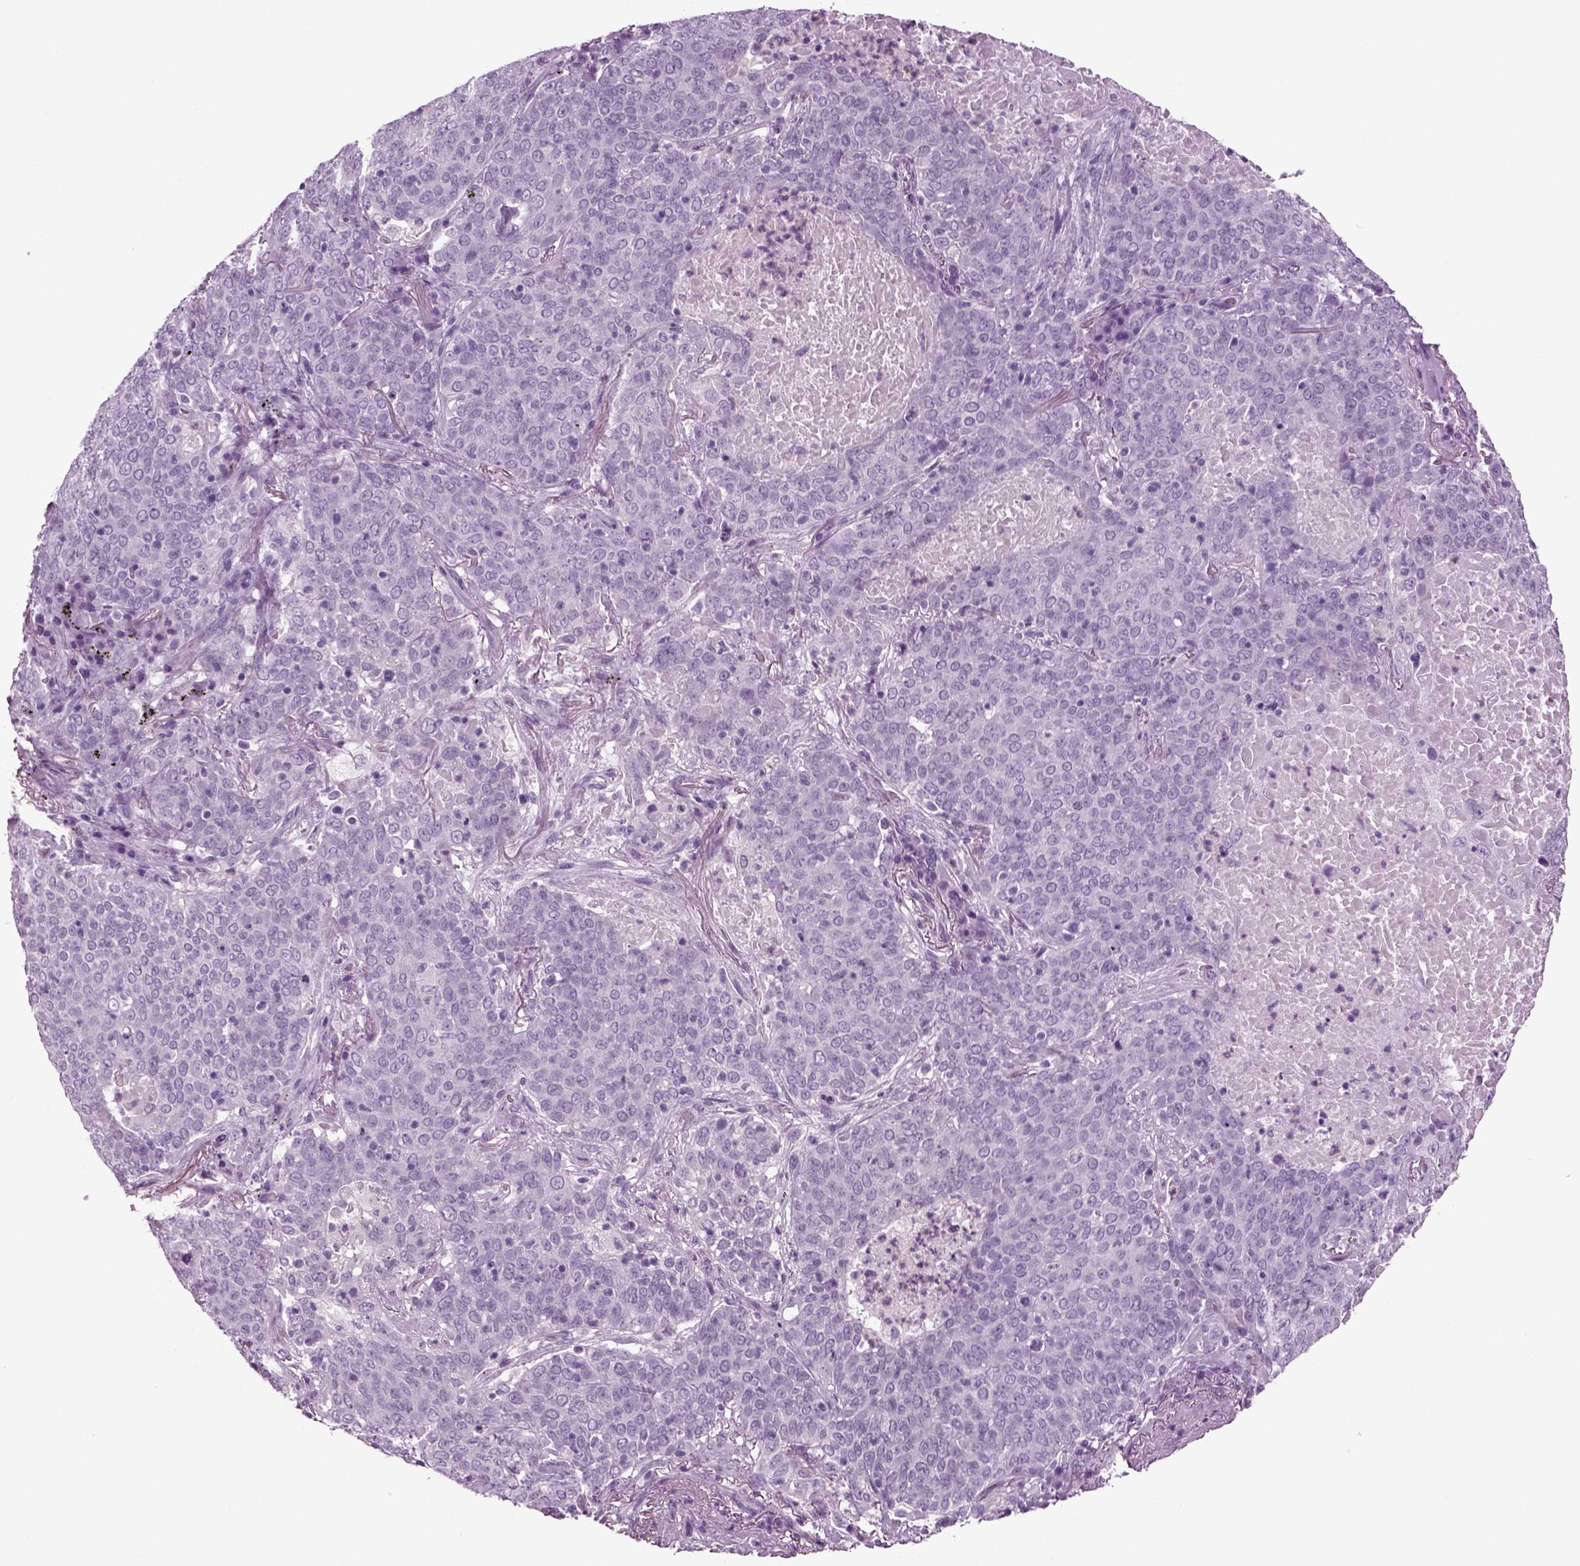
{"staining": {"intensity": "negative", "quantity": "none", "location": "none"}, "tissue": "lung cancer", "cell_type": "Tumor cells", "image_type": "cancer", "snomed": [{"axis": "morphology", "description": "Squamous cell carcinoma, NOS"}, {"axis": "topography", "description": "Lung"}], "caption": "Immunohistochemical staining of squamous cell carcinoma (lung) demonstrates no significant positivity in tumor cells. (DAB immunohistochemistry (IHC), high magnification).", "gene": "CRABP1", "patient": {"sex": "male", "age": 82}}